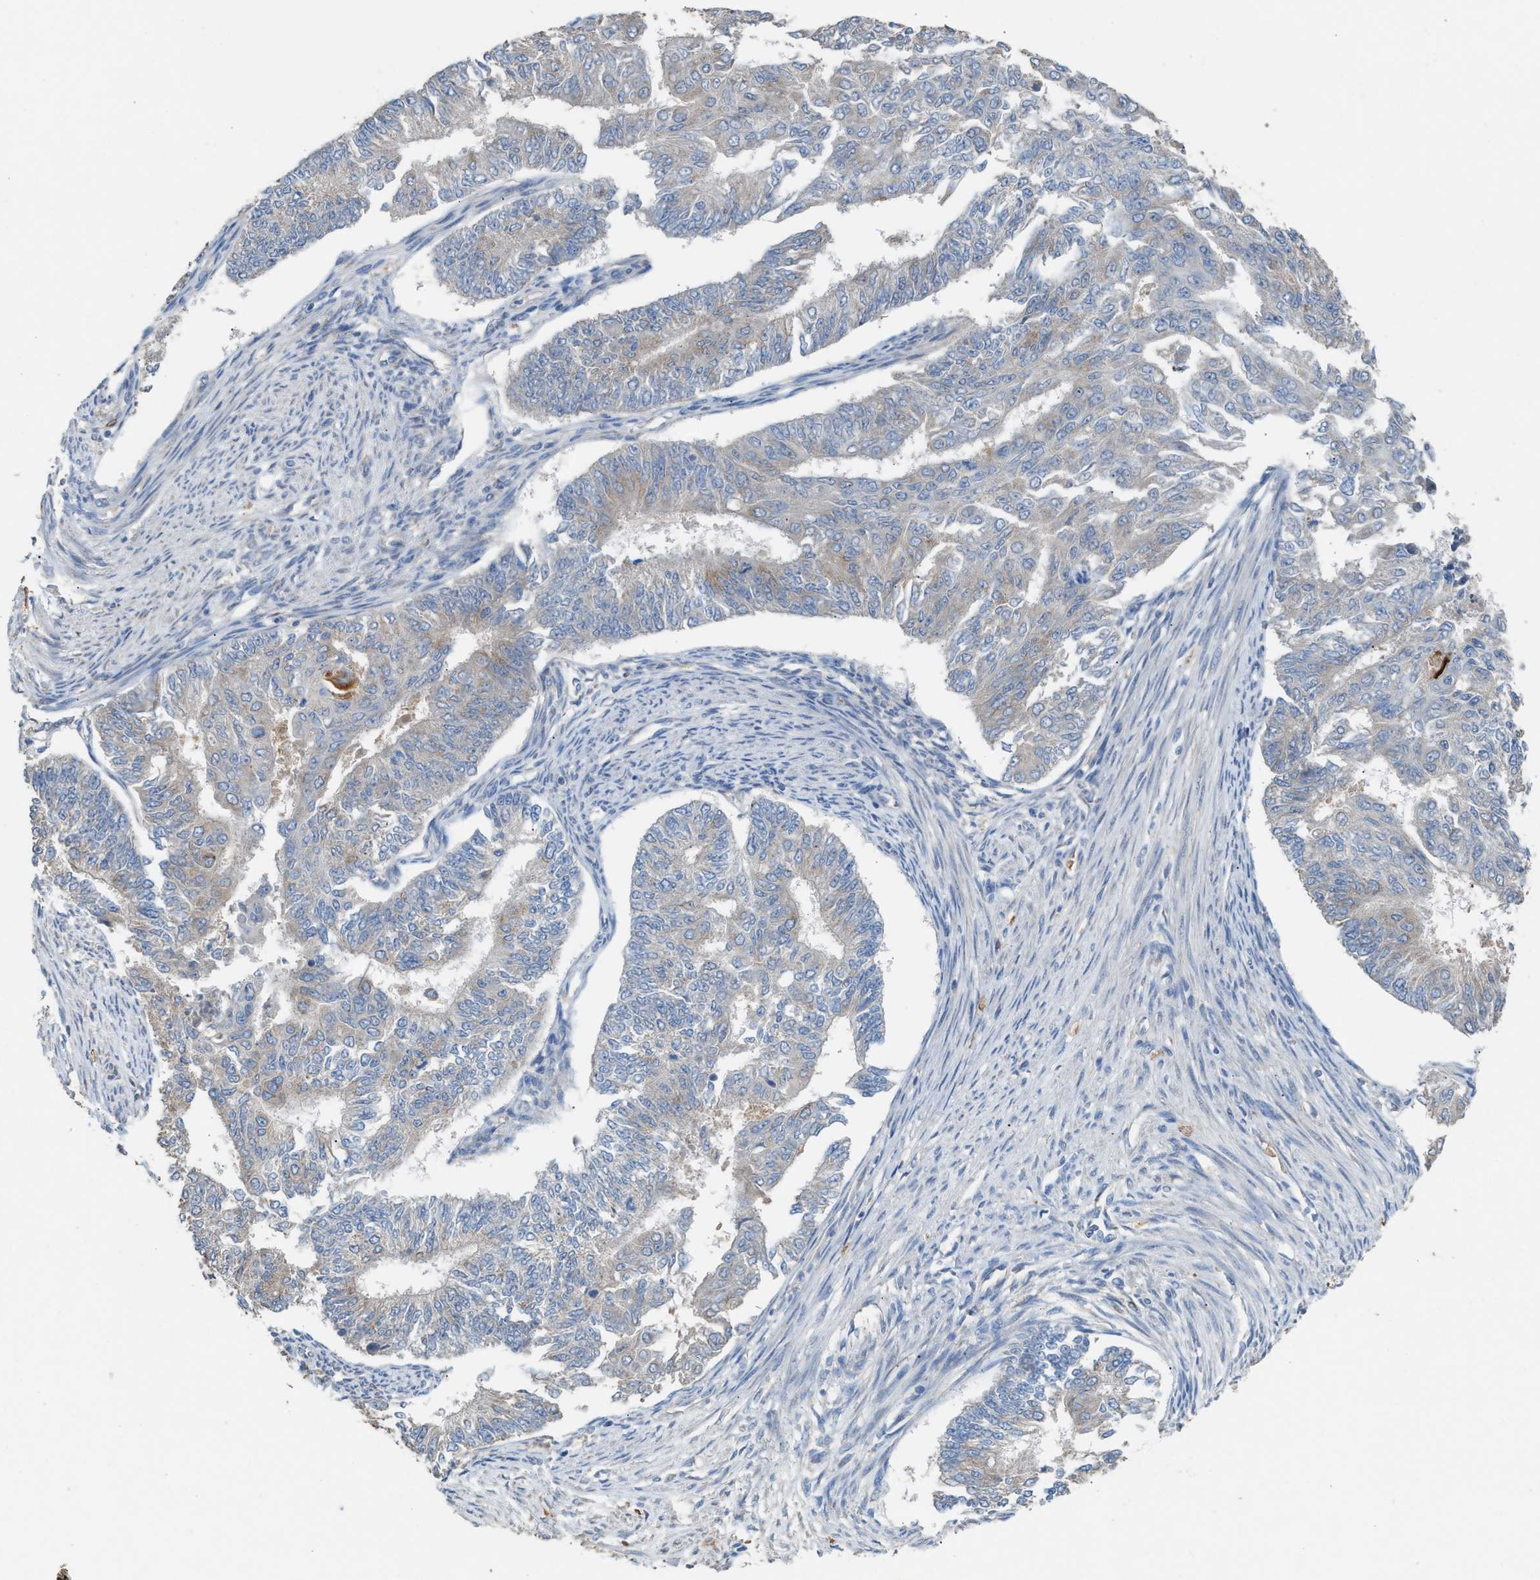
{"staining": {"intensity": "weak", "quantity": "<25%", "location": "cytoplasmic/membranous"}, "tissue": "endometrial cancer", "cell_type": "Tumor cells", "image_type": "cancer", "snomed": [{"axis": "morphology", "description": "Adenocarcinoma, NOS"}, {"axis": "topography", "description": "Endometrium"}], "caption": "DAB (3,3'-diaminobenzidine) immunohistochemical staining of human adenocarcinoma (endometrial) displays no significant staining in tumor cells. Brightfield microscopy of immunohistochemistry (IHC) stained with DAB (3,3'-diaminobenzidine) (brown) and hematoxylin (blue), captured at high magnification.", "gene": "TPK1", "patient": {"sex": "female", "age": 32}}